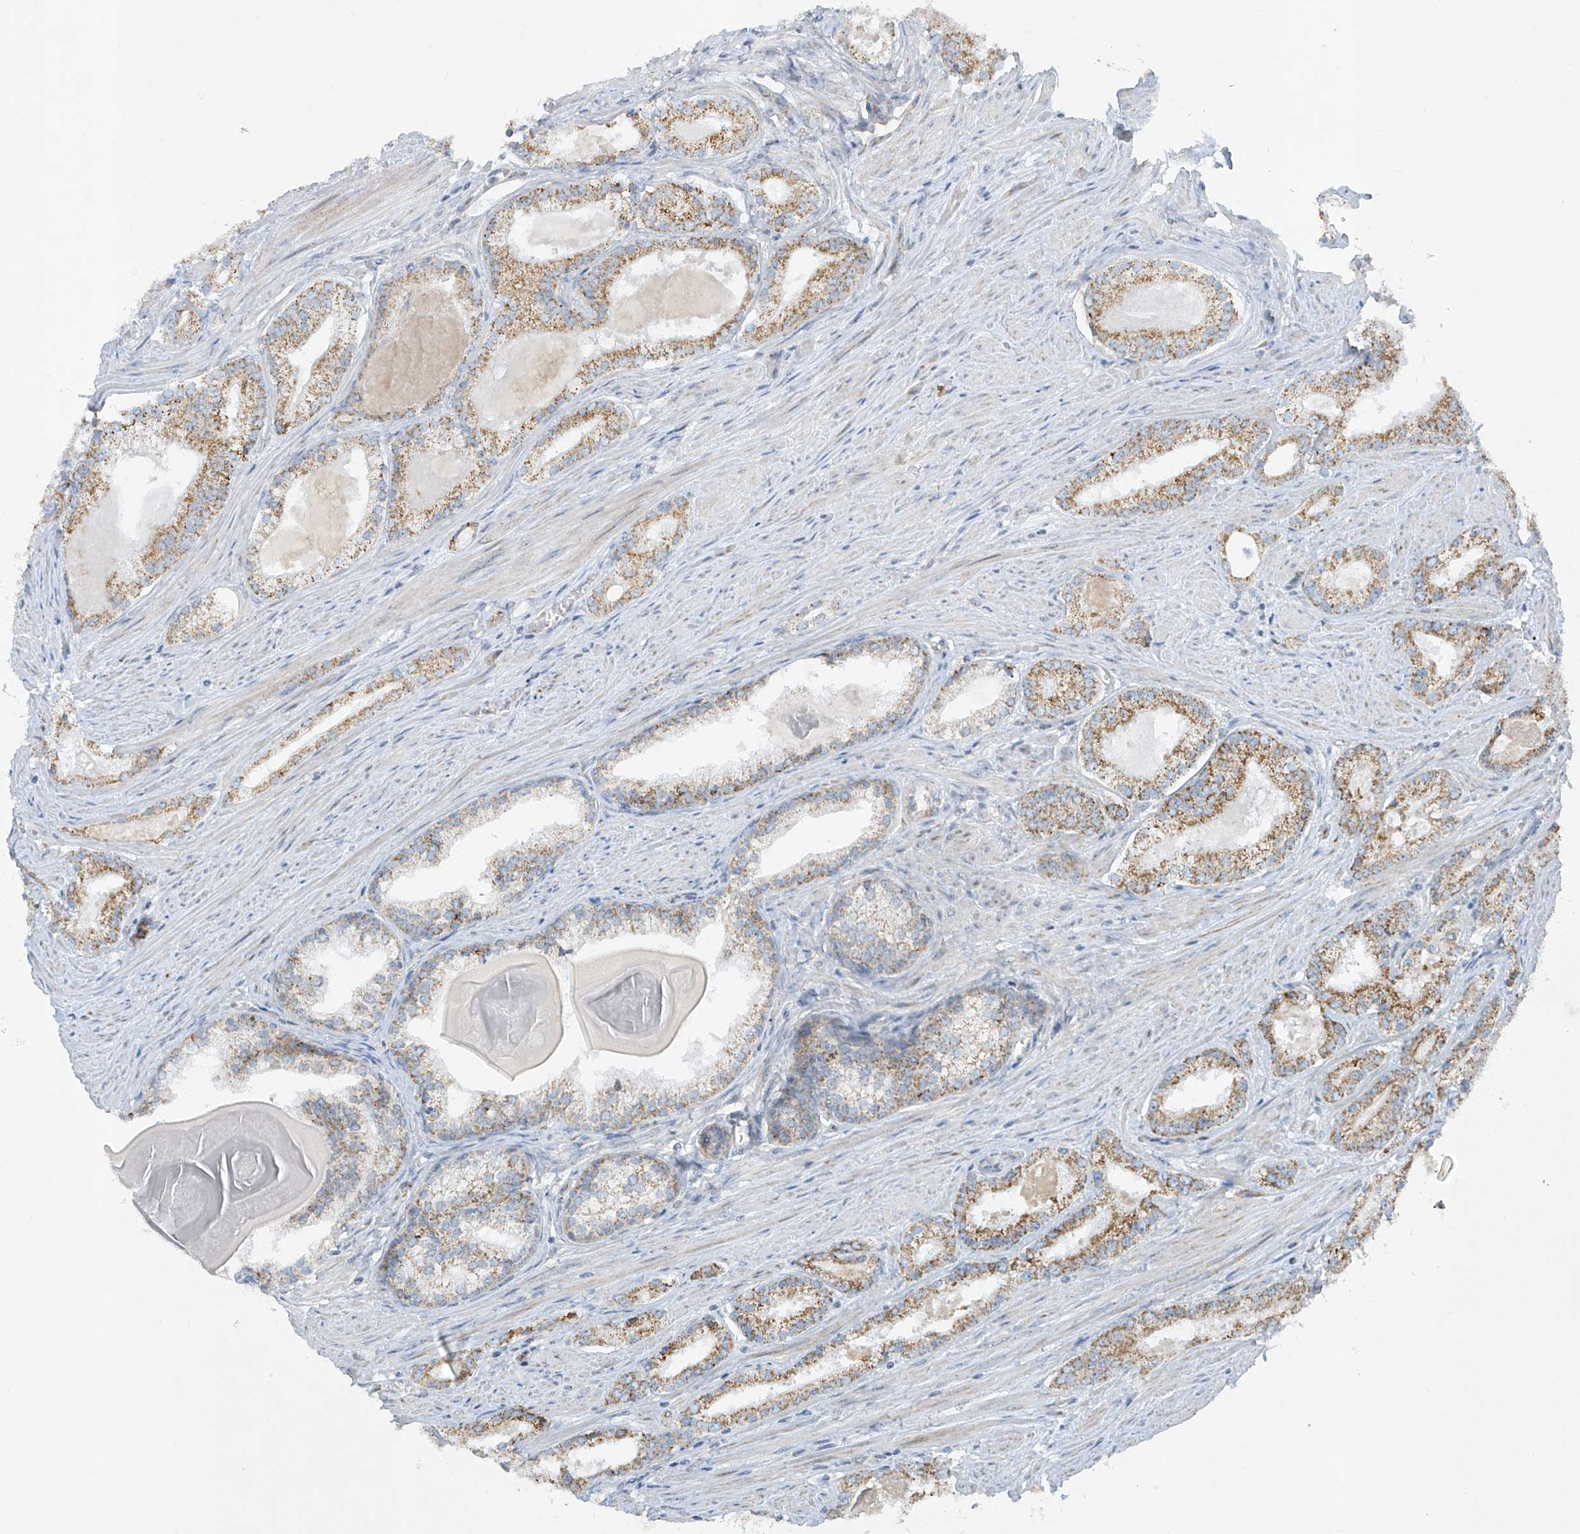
{"staining": {"intensity": "moderate", "quantity": ">75%", "location": "cytoplasmic/membranous"}, "tissue": "prostate cancer", "cell_type": "Tumor cells", "image_type": "cancer", "snomed": [{"axis": "morphology", "description": "Adenocarcinoma, Low grade"}, {"axis": "topography", "description": "Prostate"}], "caption": "Prostate adenocarcinoma (low-grade) stained for a protein displays moderate cytoplasmic/membranous positivity in tumor cells.", "gene": "SMDT1", "patient": {"sex": "male", "age": 54}}